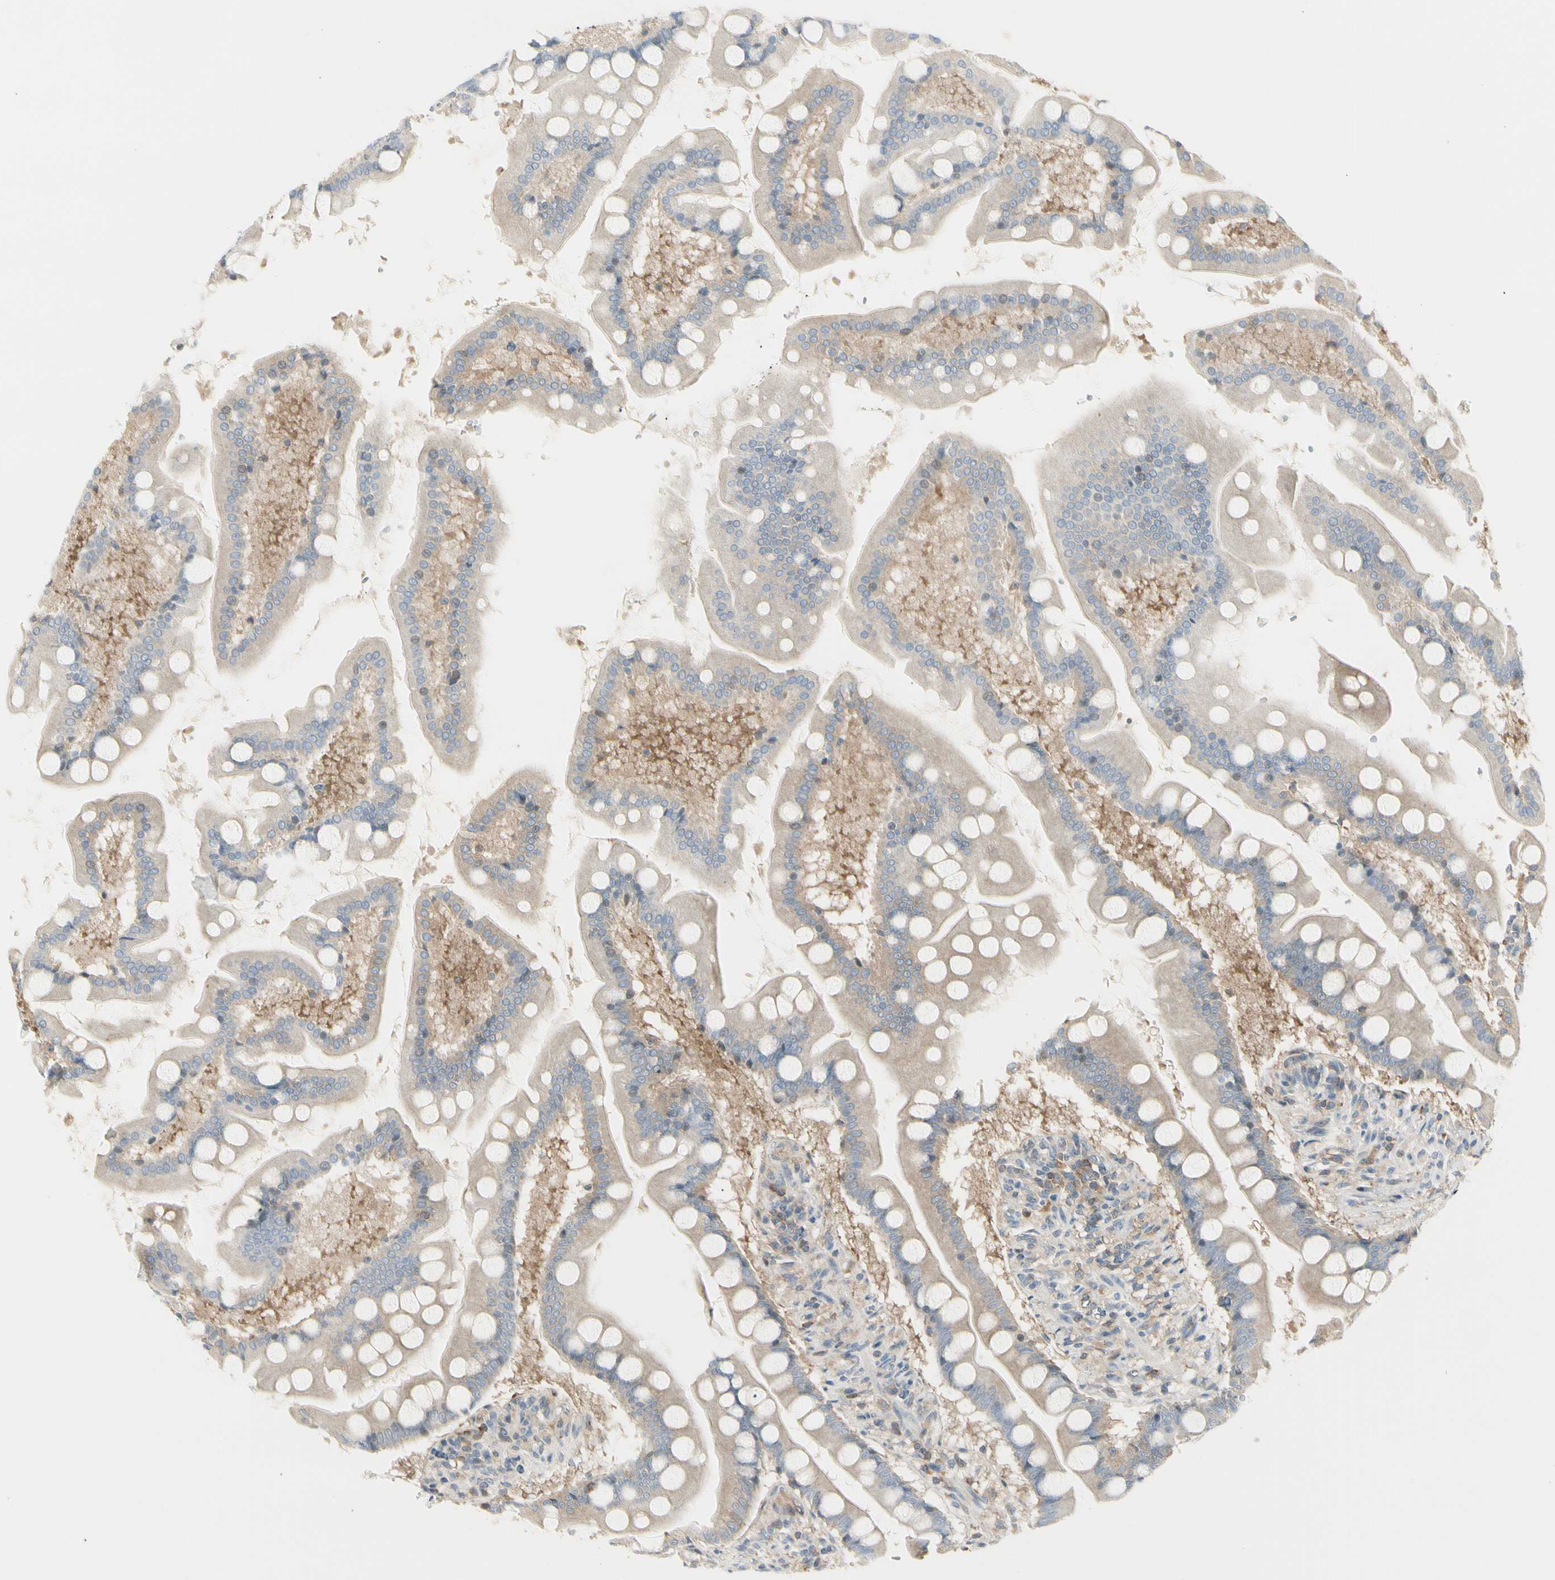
{"staining": {"intensity": "weak", "quantity": ">75%", "location": "cytoplasmic/membranous"}, "tissue": "small intestine", "cell_type": "Glandular cells", "image_type": "normal", "snomed": [{"axis": "morphology", "description": "Normal tissue, NOS"}, {"axis": "topography", "description": "Small intestine"}], "caption": "A histopathology image of small intestine stained for a protein shows weak cytoplasmic/membranous brown staining in glandular cells.", "gene": "NFKB2", "patient": {"sex": "male", "age": 41}}